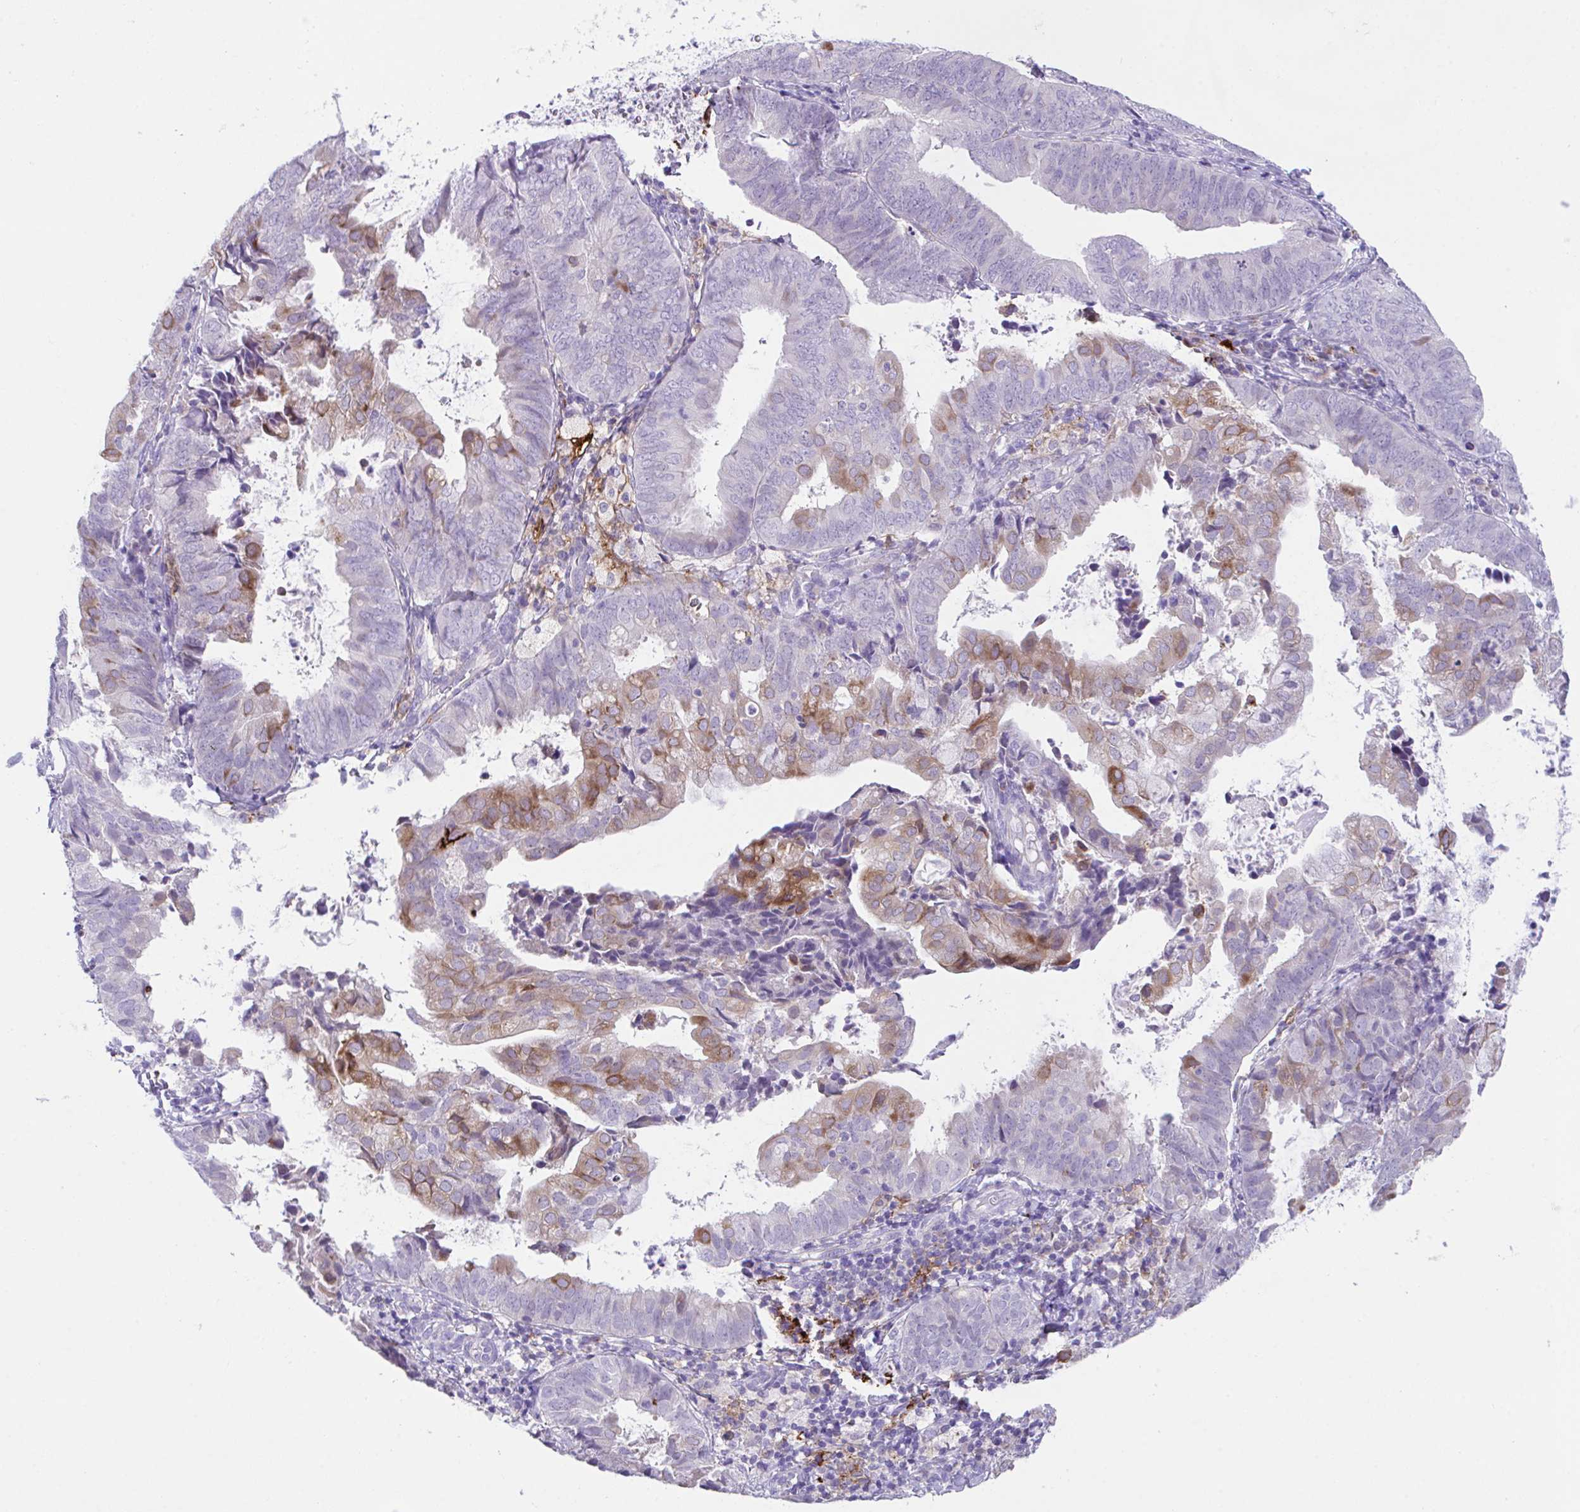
{"staining": {"intensity": "moderate", "quantity": "<25%", "location": "cytoplasmic/membranous"}, "tissue": "endometrial cancer", "cell_type": "Tumor cells", "image_type": "cancer", "snomed": [{"axis": "morphology", "description": "Adenocarcinoma, NOS"}, {"axis": "topography", "description": "Endometrium"}], "caption": "A high-resolution micrograph shows immunohistochemistry (IHC) staining of endometrial adenocarcinoma, which exhibits moderate cytoplasmic/membranous expression in about <25% of tumor cells.", "gene": "HACD4", "patient": {"sex": "female", "age": 80}}